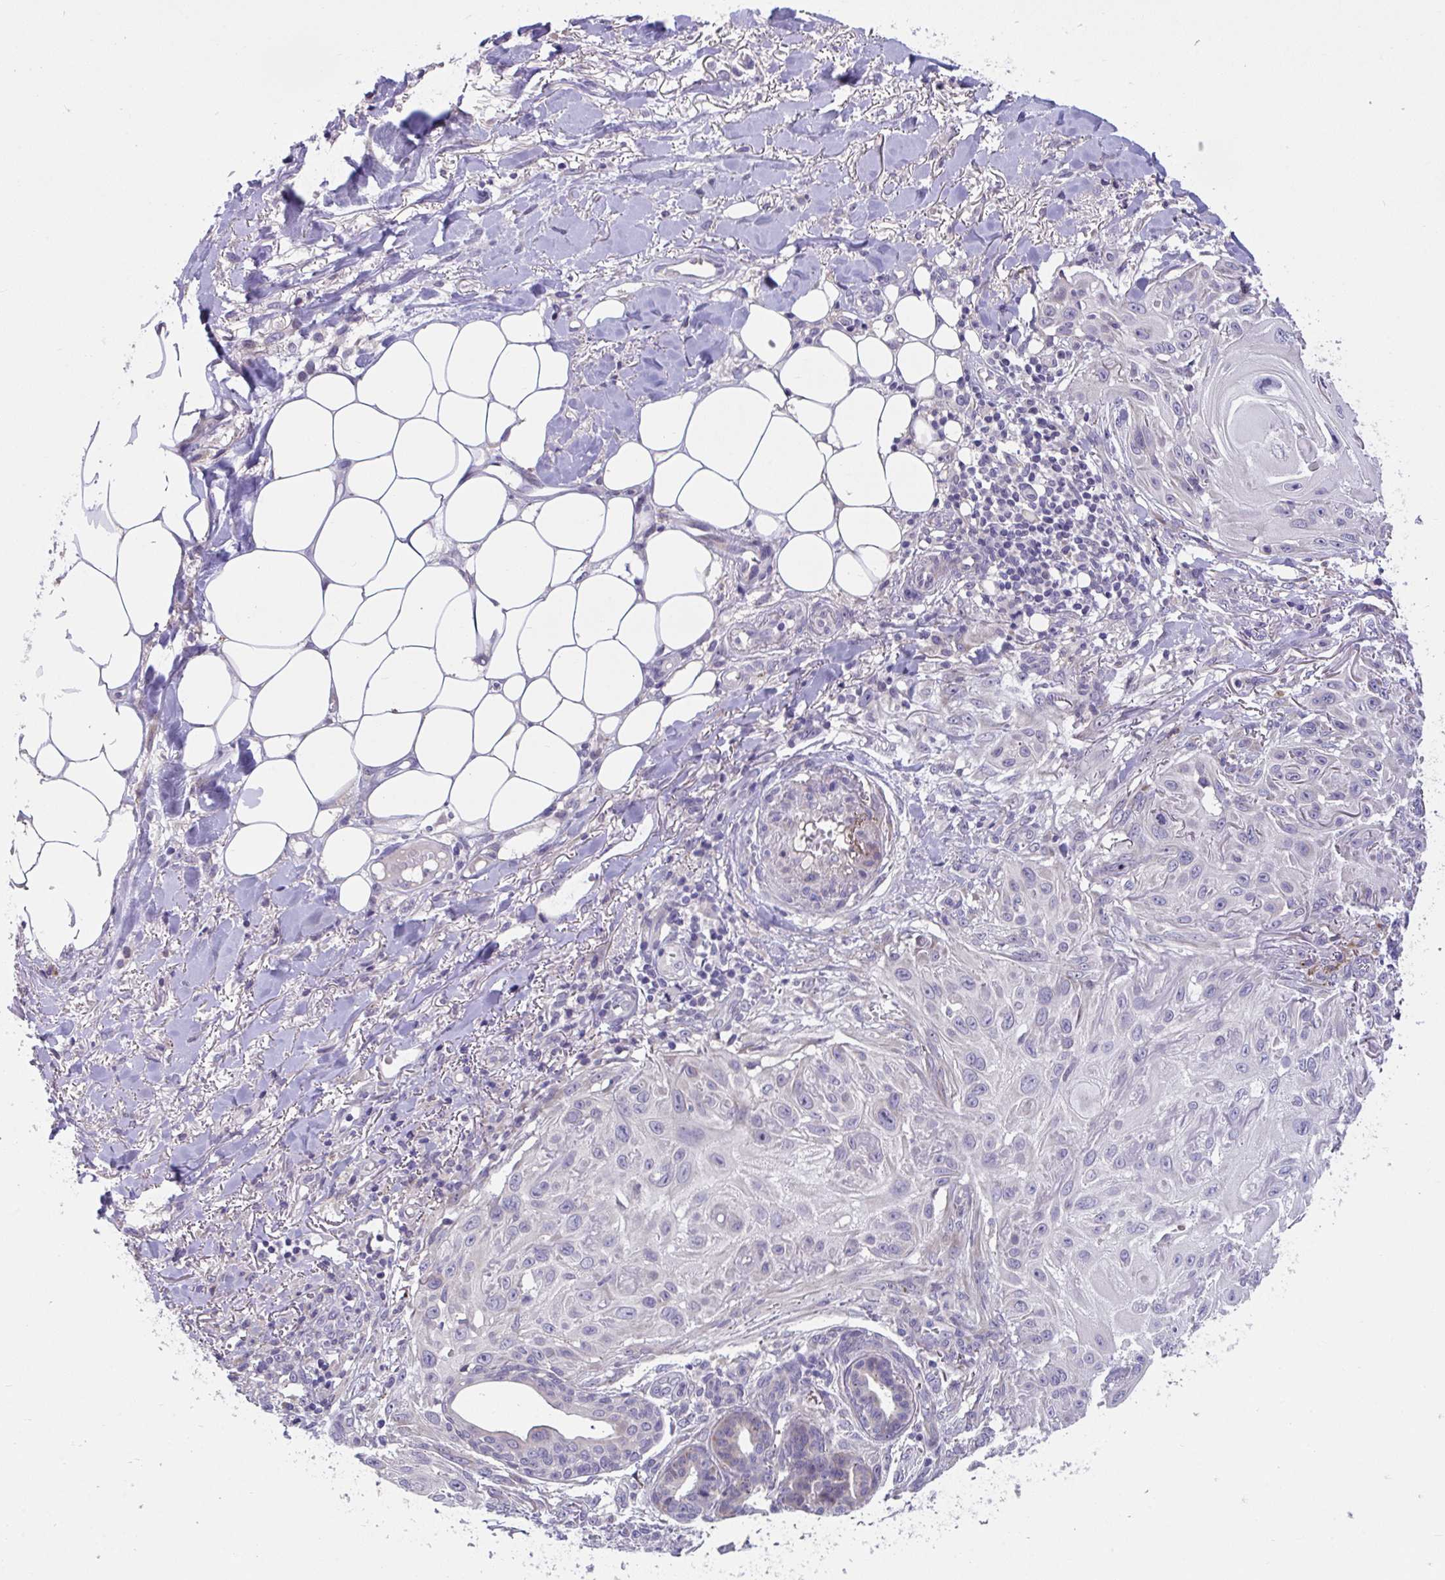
{"staining": {"intensity": "negative", "quantity": "none", "location": "none"}, "tissue": "skin cancer", "cell_type": "Tumor cells", "image_type": "cancer", "snomed": [{"axis": "morphology", "description": "Squamous cell carcinoma, NOS"}, {"axis": "topography", "description": "Skin"}], "caption": "This is an IHC photomicrograph of human skin squamous cell carcinoma. There is no staining in tumor cells.", "gene": "SUSD4", "patient": {"sex": "female", "age": 91}}